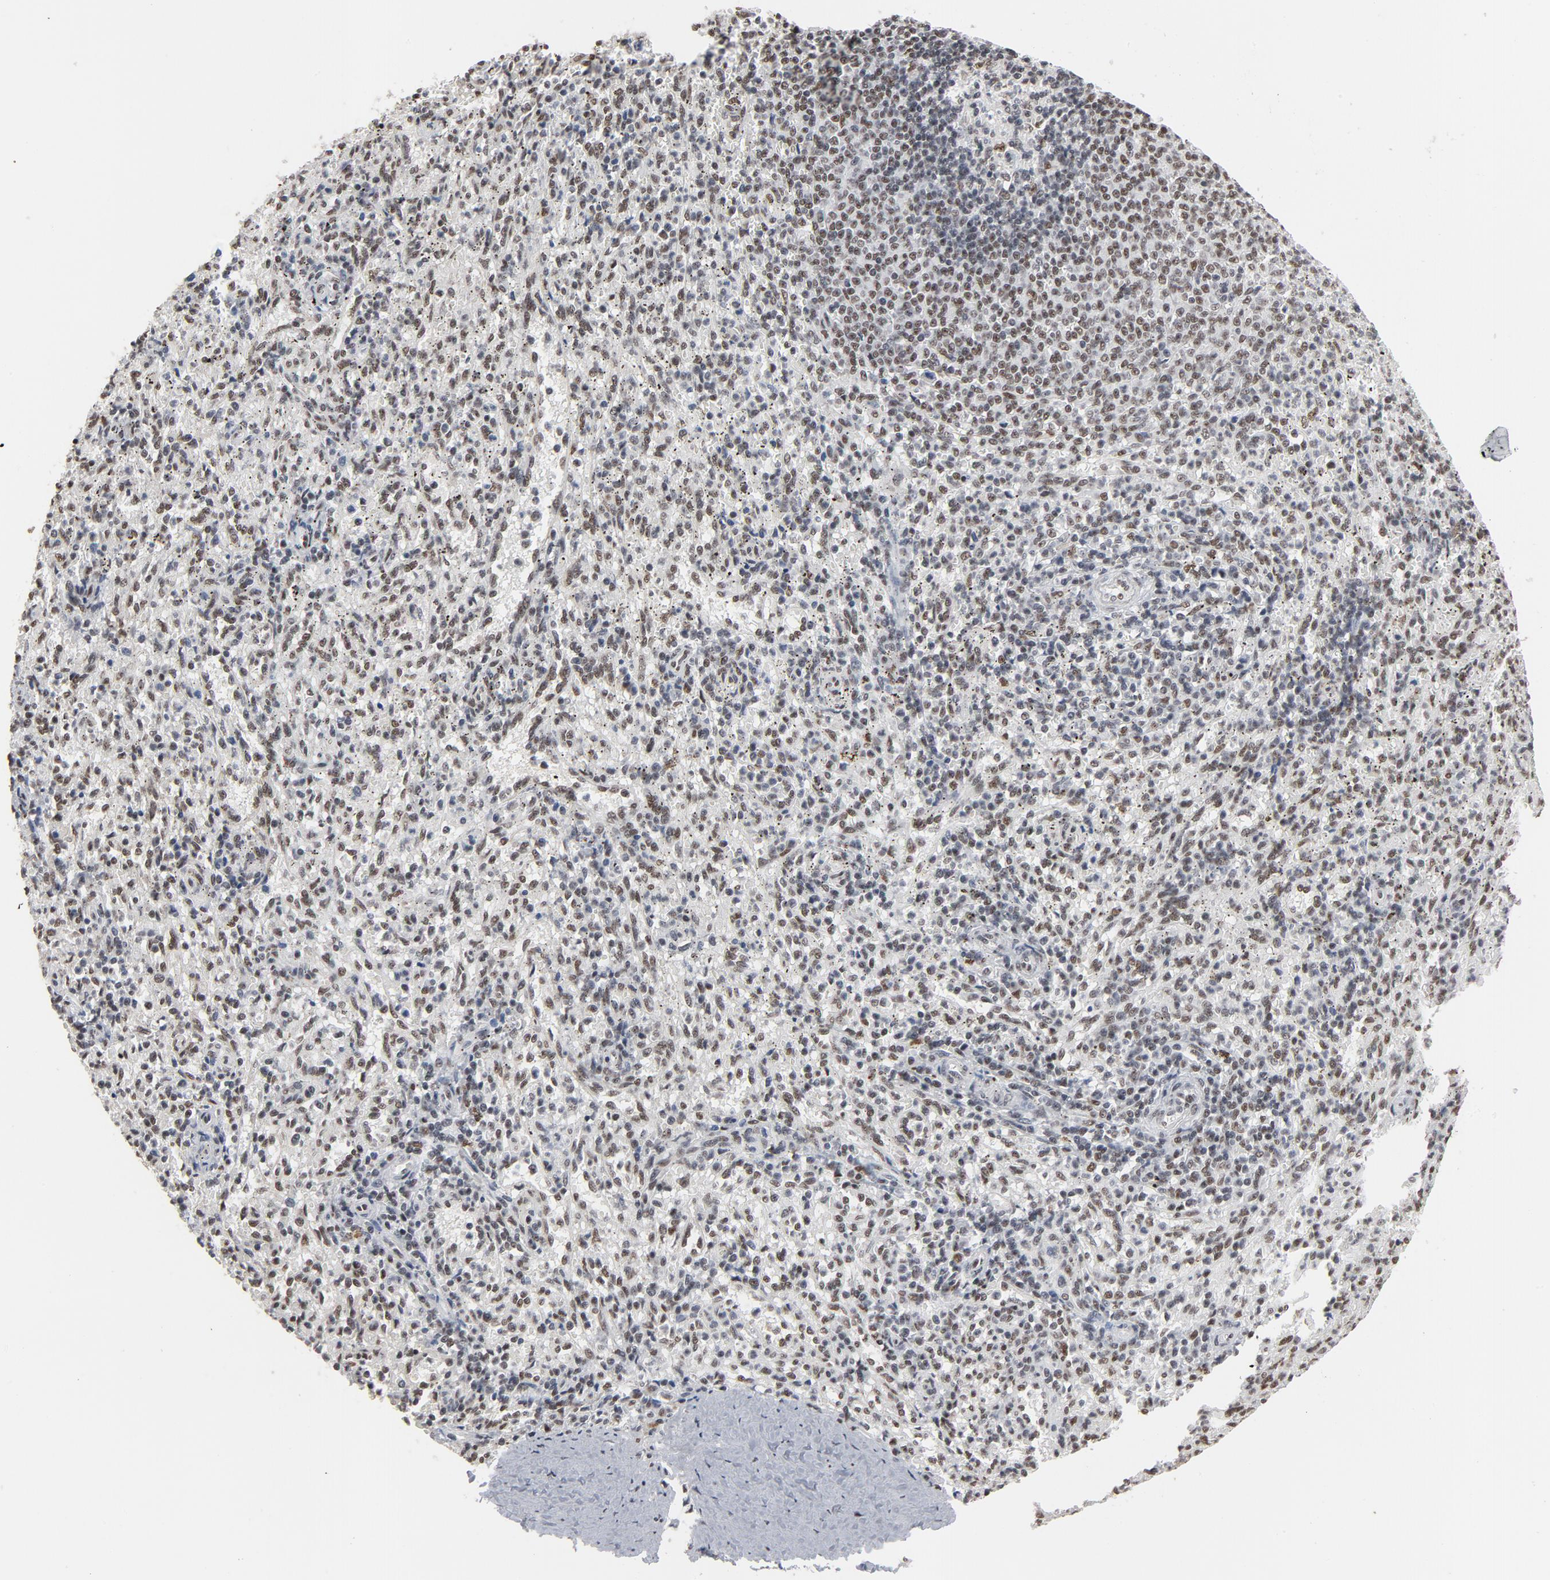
{"staining": {"intensity": "moderate", "quantity": "25%-75%", "location": "nuclear"}, "tissue": "spleen", "cell_type": "Cells in red pulp", "image_type": "normal", "snomed": [{"axis": "morphology", "description": "Normal tissue, NOS"}, {"axis": "topography", "description": "Spleen"}], "caption": "Unremarkable spleen exhibits moderate nuclear expression in approximately 25%-75% of cells in red pulp, visualized by immunohistochemistry. Ihc stains the protein of interest in brown and the nuclei are stained blue.", "gene": "MRE11", "patient": {"sex": "female", "age": 10}}